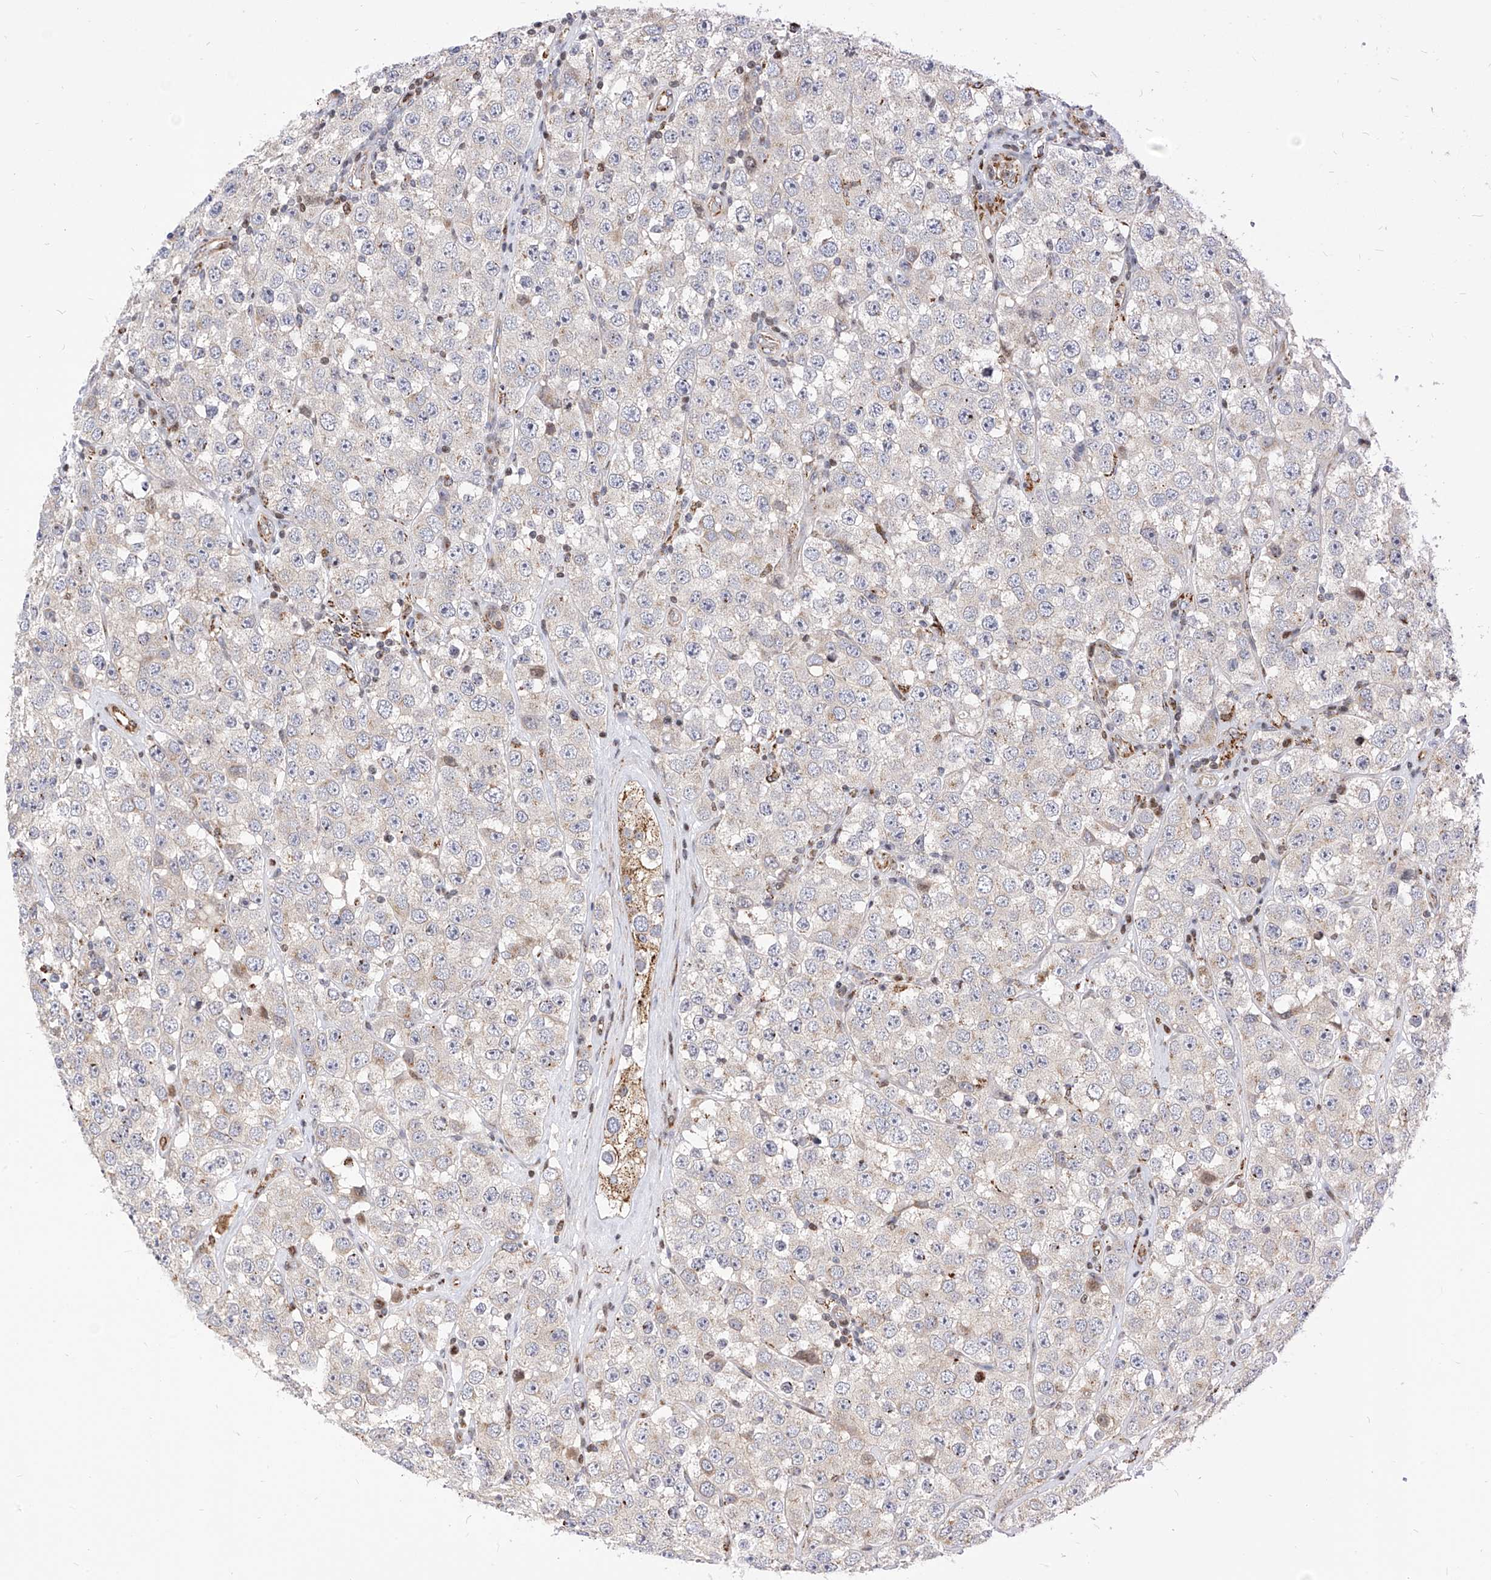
{"staining": {"intensity": "negative", "quantity": "none", "location": "none"}, "tissue": "testis cancer", "cell_type": "Tumor cells", "image_type": "cancer", "snomed": [{"axis": "morphology", "description": "Seminoma, NOS"}, {"axis": "topography", "description": "Testis"}], "caption": "A photomicrograph of human testis cancer (seminoma) is negative for staining in tumor cells.", "gene": "TTLL8", "patient": {"sex": "male", "age": 28}}